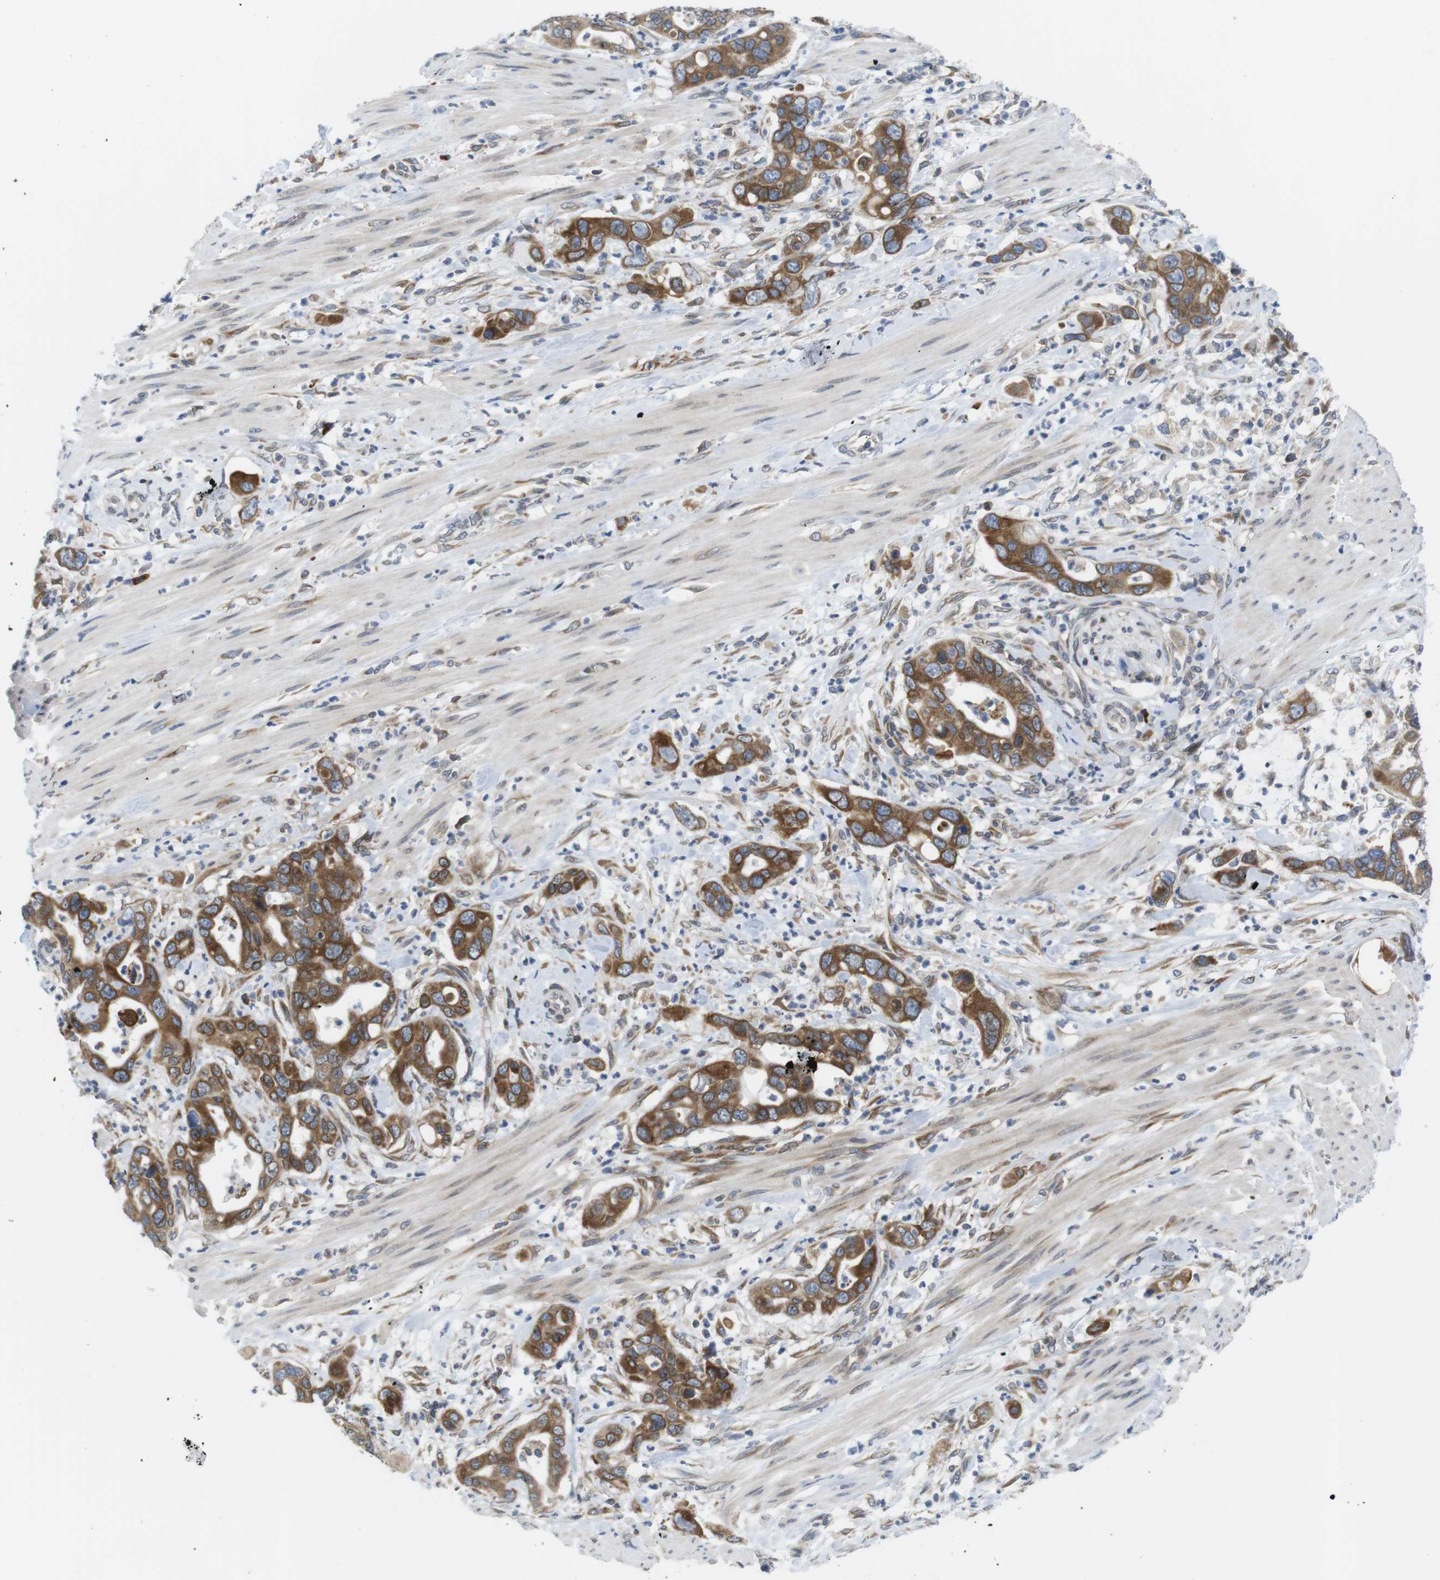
{"staining": {"intensity": "moderate", "quantity": ">75%", "location": "cytoplasmic/membranous"}, "tissue": "pancreatic cancer", "cell_type": "Tumor cells", "image_type": "cancer", "snomed": [{"axis": "morphology", "description": "Adenocarcinoma, NOS"}, {"axis": "topography", "description": "Pancreas"}], "caption": "IHC micrograph of neoplastic tissue: adenocarcinoma (pancreatic) stained using IHC reveals medium levels of moderate protein expression localized specifically in the cytoplasmic/membranous of tumor cells, appearing as a cytoplasmic/membranous brown color.", "gene": "ERGIC3", "patient": {"sex": "female", "age": 71}}